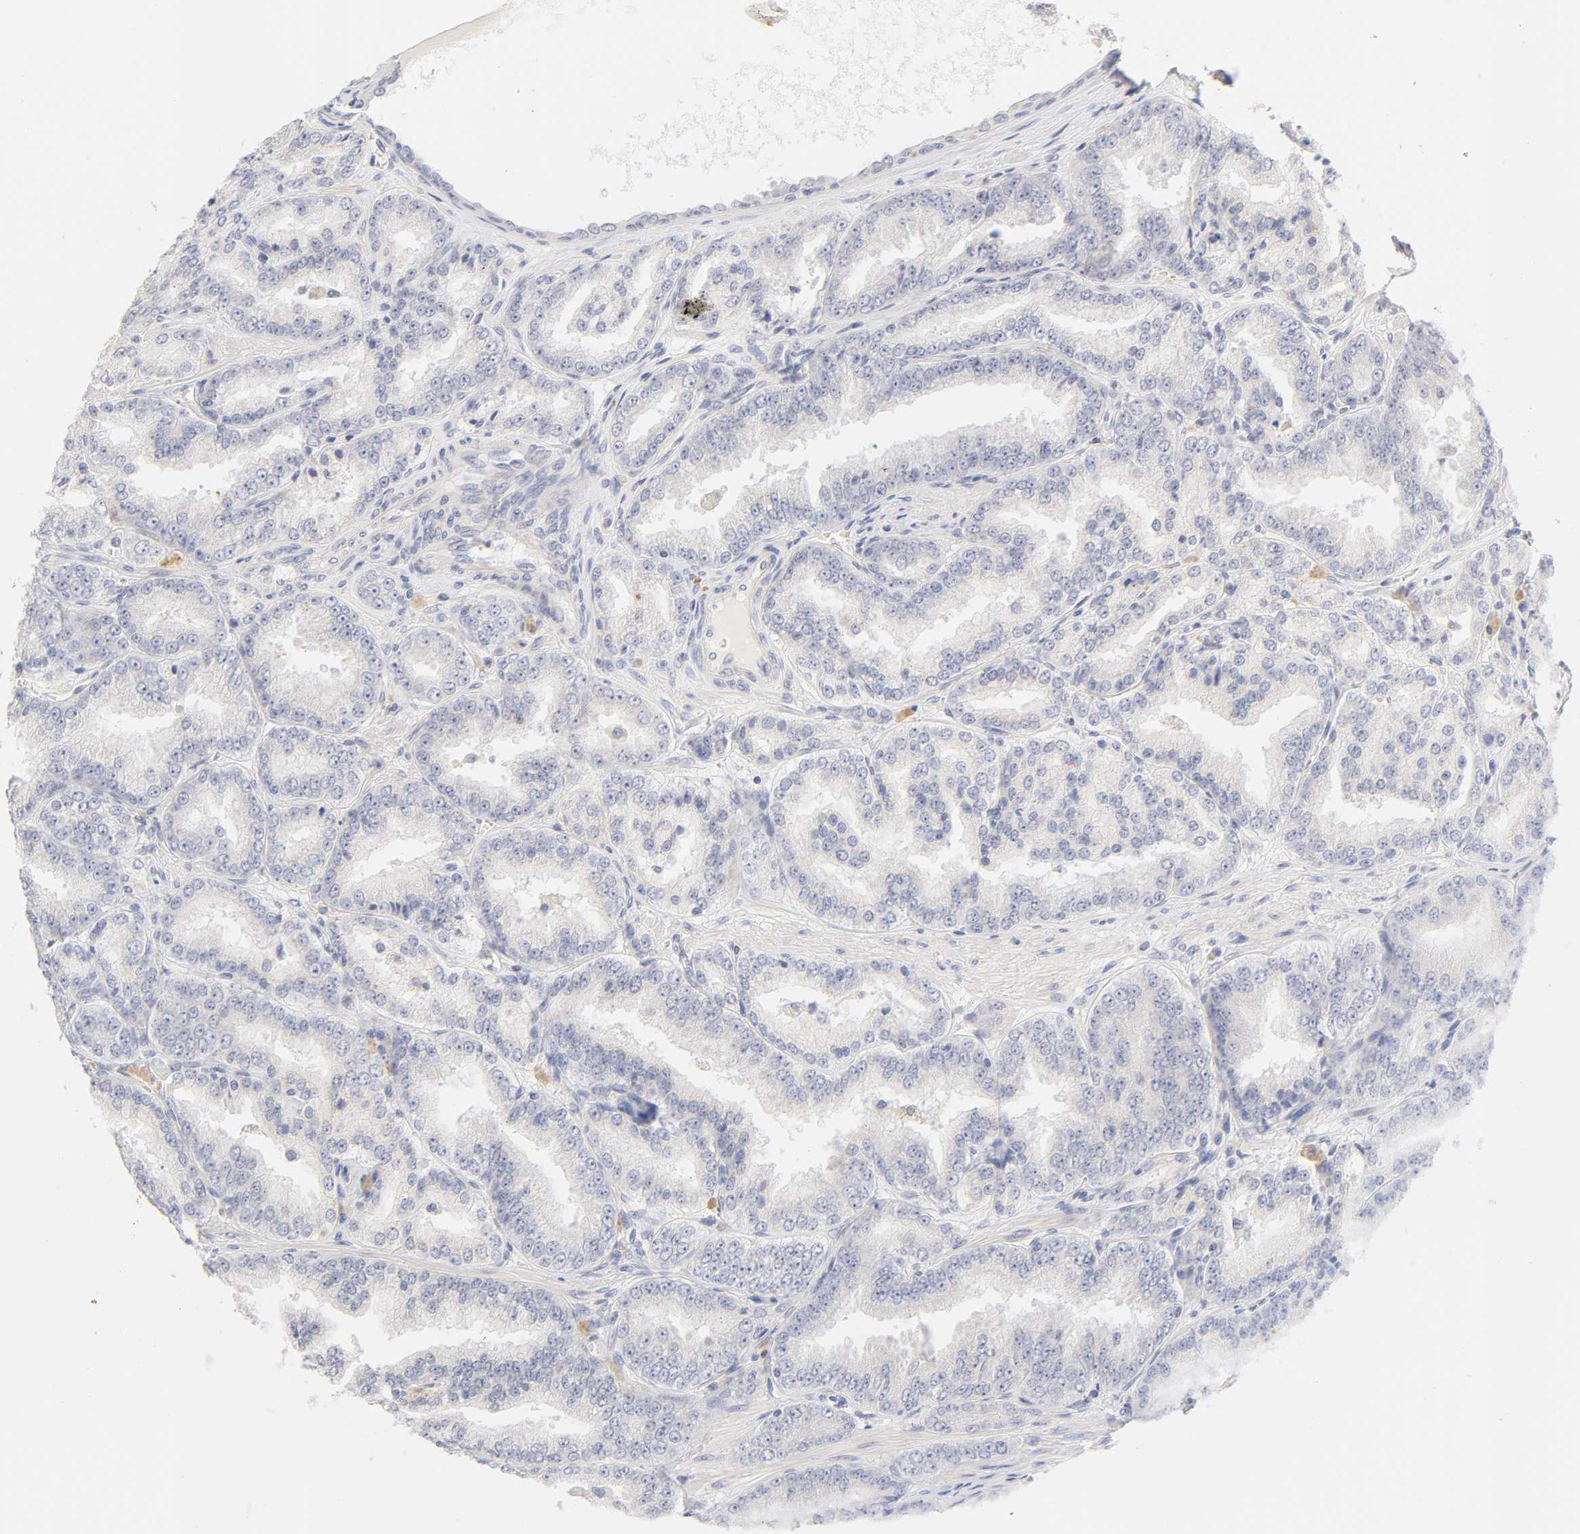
{"staining": {"intensity": "negative", "quantity": "none", "location": "none"}, "tissue": "prostate cancer", "cell_type": "Tumor cells", "image_type": "cancer", "snomed": [{"axis": "morphology", "description": "Adenocarcinoma, High grade"}, {"axis": "topography", "description": "Prostate"}], "caption": "Photomicrograph shows no protein positivity in tumor cells of prostate cancer tissue.", "gene": "CYP4B1", "patient": {"sex": "male", "age": 61}}